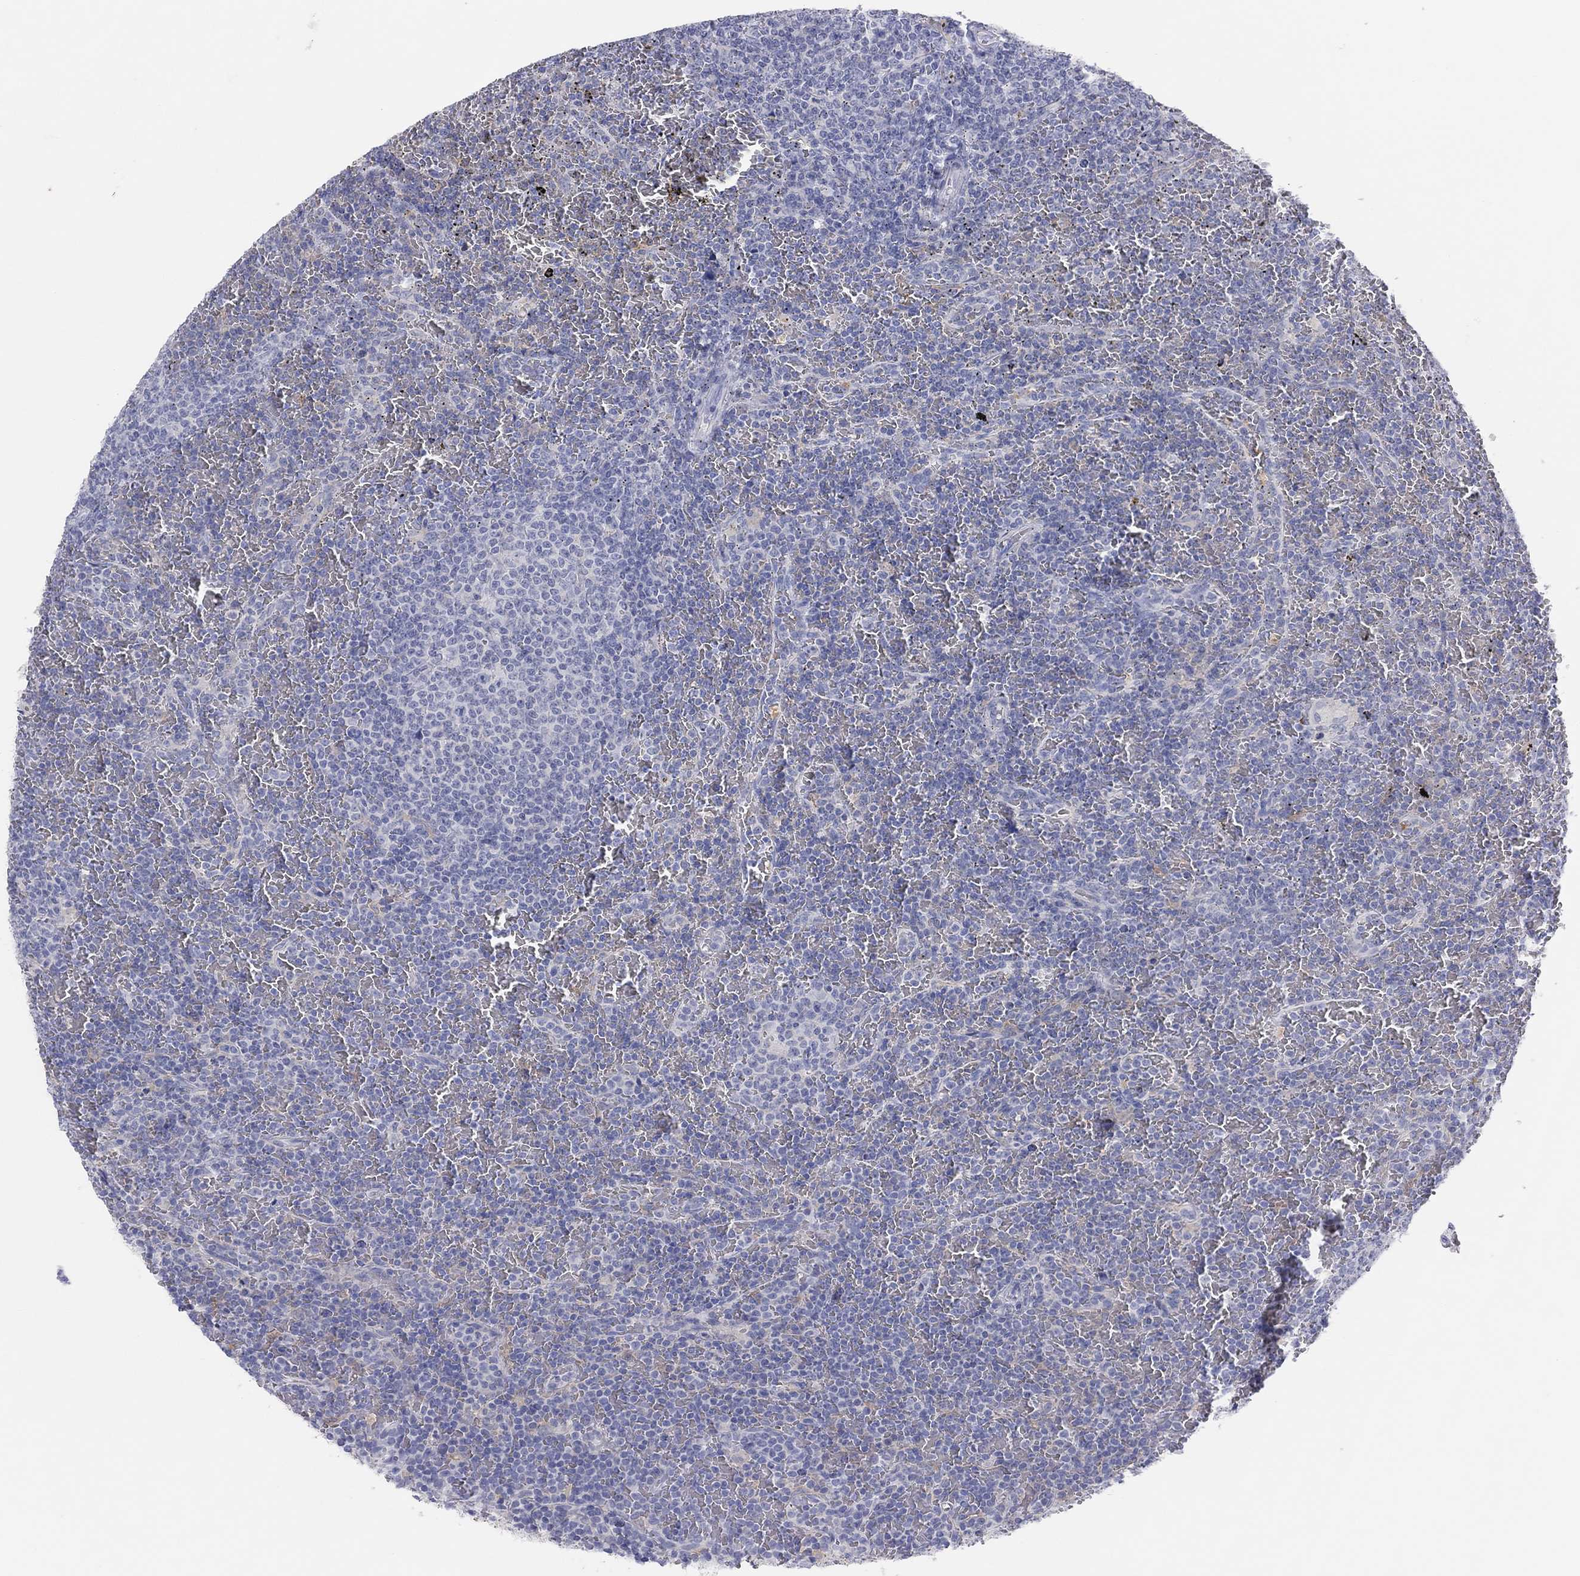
{"staining": {"intensity": "negative", "quantity": "none", "location": "none"}, "tissue": "lymphoma", "cell_type": "Tumor cells", "image_type": "cancer", "snomed": [{"axis": "morphology", "description": "Malignant lymphoma, non-Hodgkin's type, Low grade"}, {"axis": "topography", "description": "Spleen"}], "caption": "Low-grade malignant lymphoma, non-Hodgkin's type stained for a protein using IHC reveals no staining tumor cells.", "gene": "CPNE6", "patient": {"sex": "female", "age": 77}}